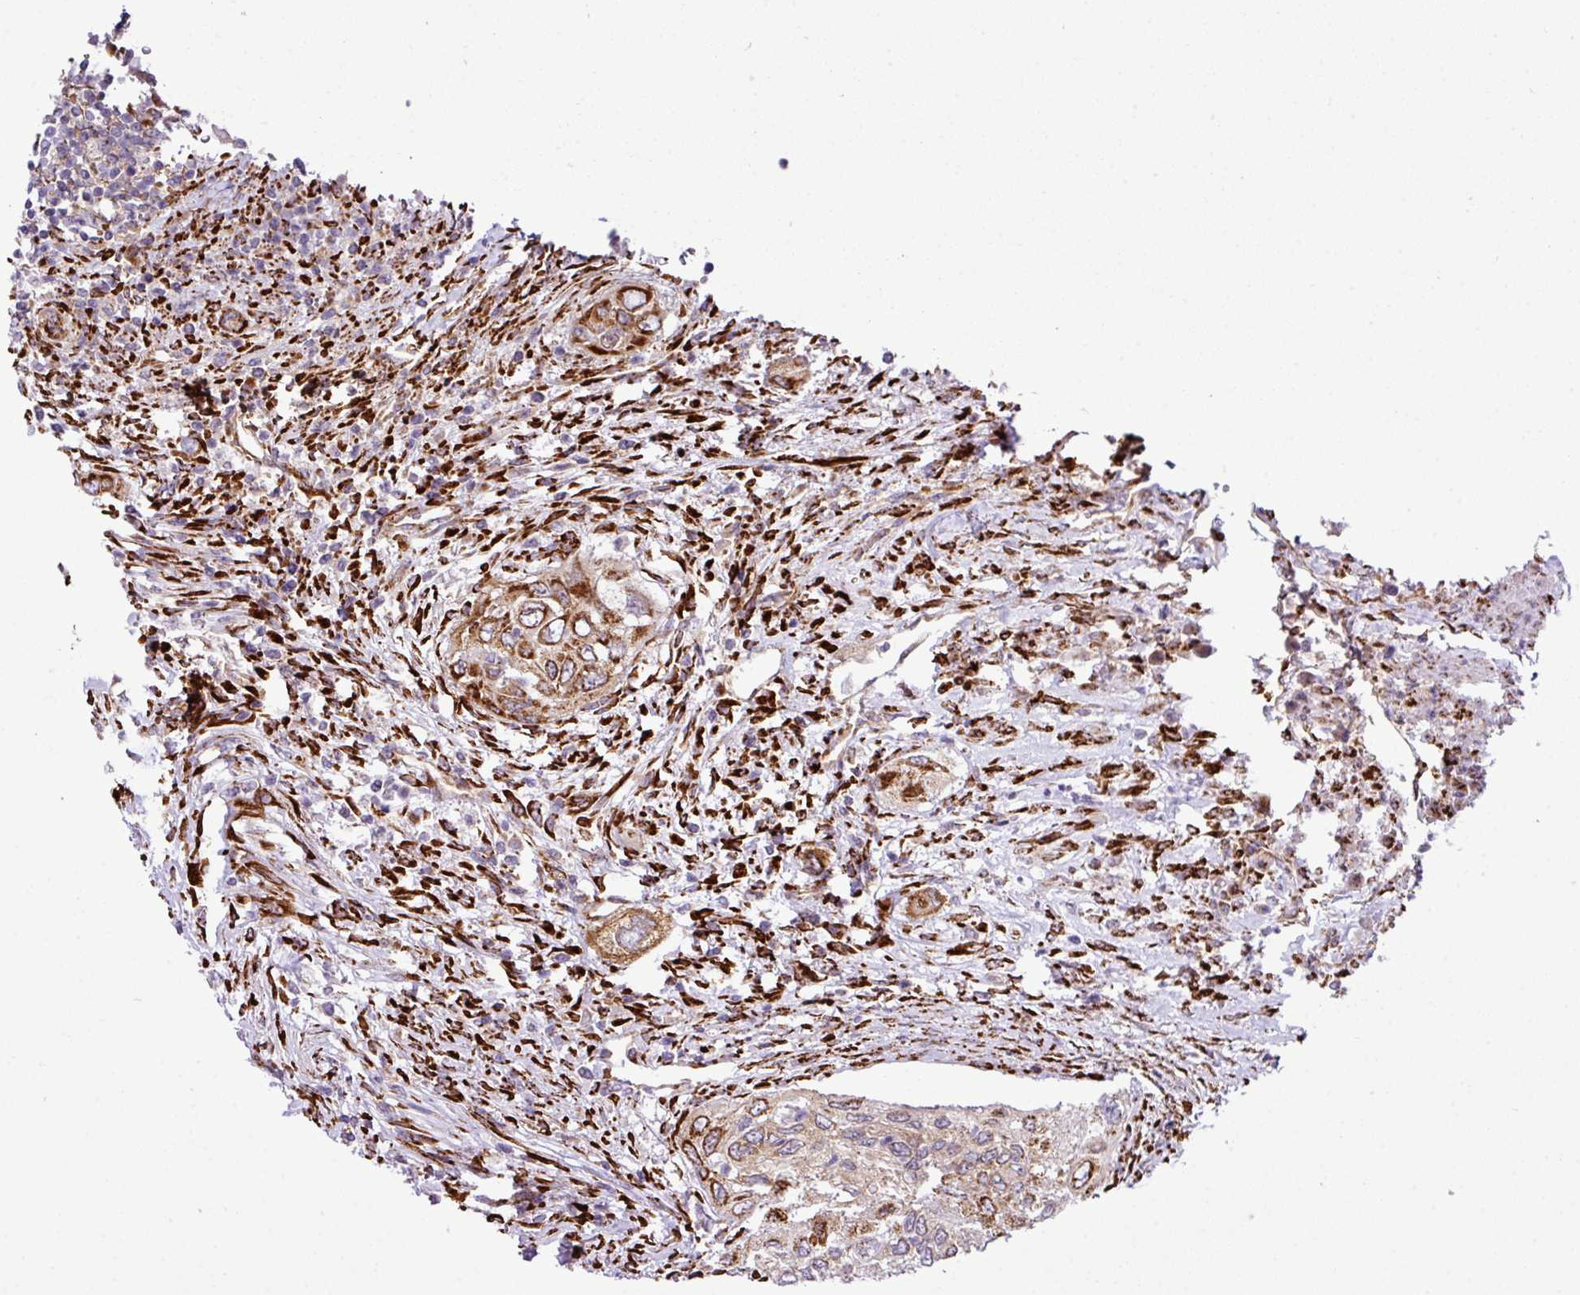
{"staining": {"intensity": "strong", "quantity": ">75%", "location": "cytoplasmic/membranous"}, "tissue": "urothelial cancer", "cell_type": "Tumor cells", "image_type": "cancer", "snomed": [{"axis": "morphology", "description": "Urothelial carcinoma, High grade"}, {"axis": "topography", "description": "Urinary bladder"}], "caption": "This is an image of immunohistochemistry (IHC) staining of urothelial carcinoma (high-grade), which shows strong staining in the cytoplasmic/membranous of tumor cells.", "gene": "CFAP97", "patient": {"sex": "female", "age": 60}}